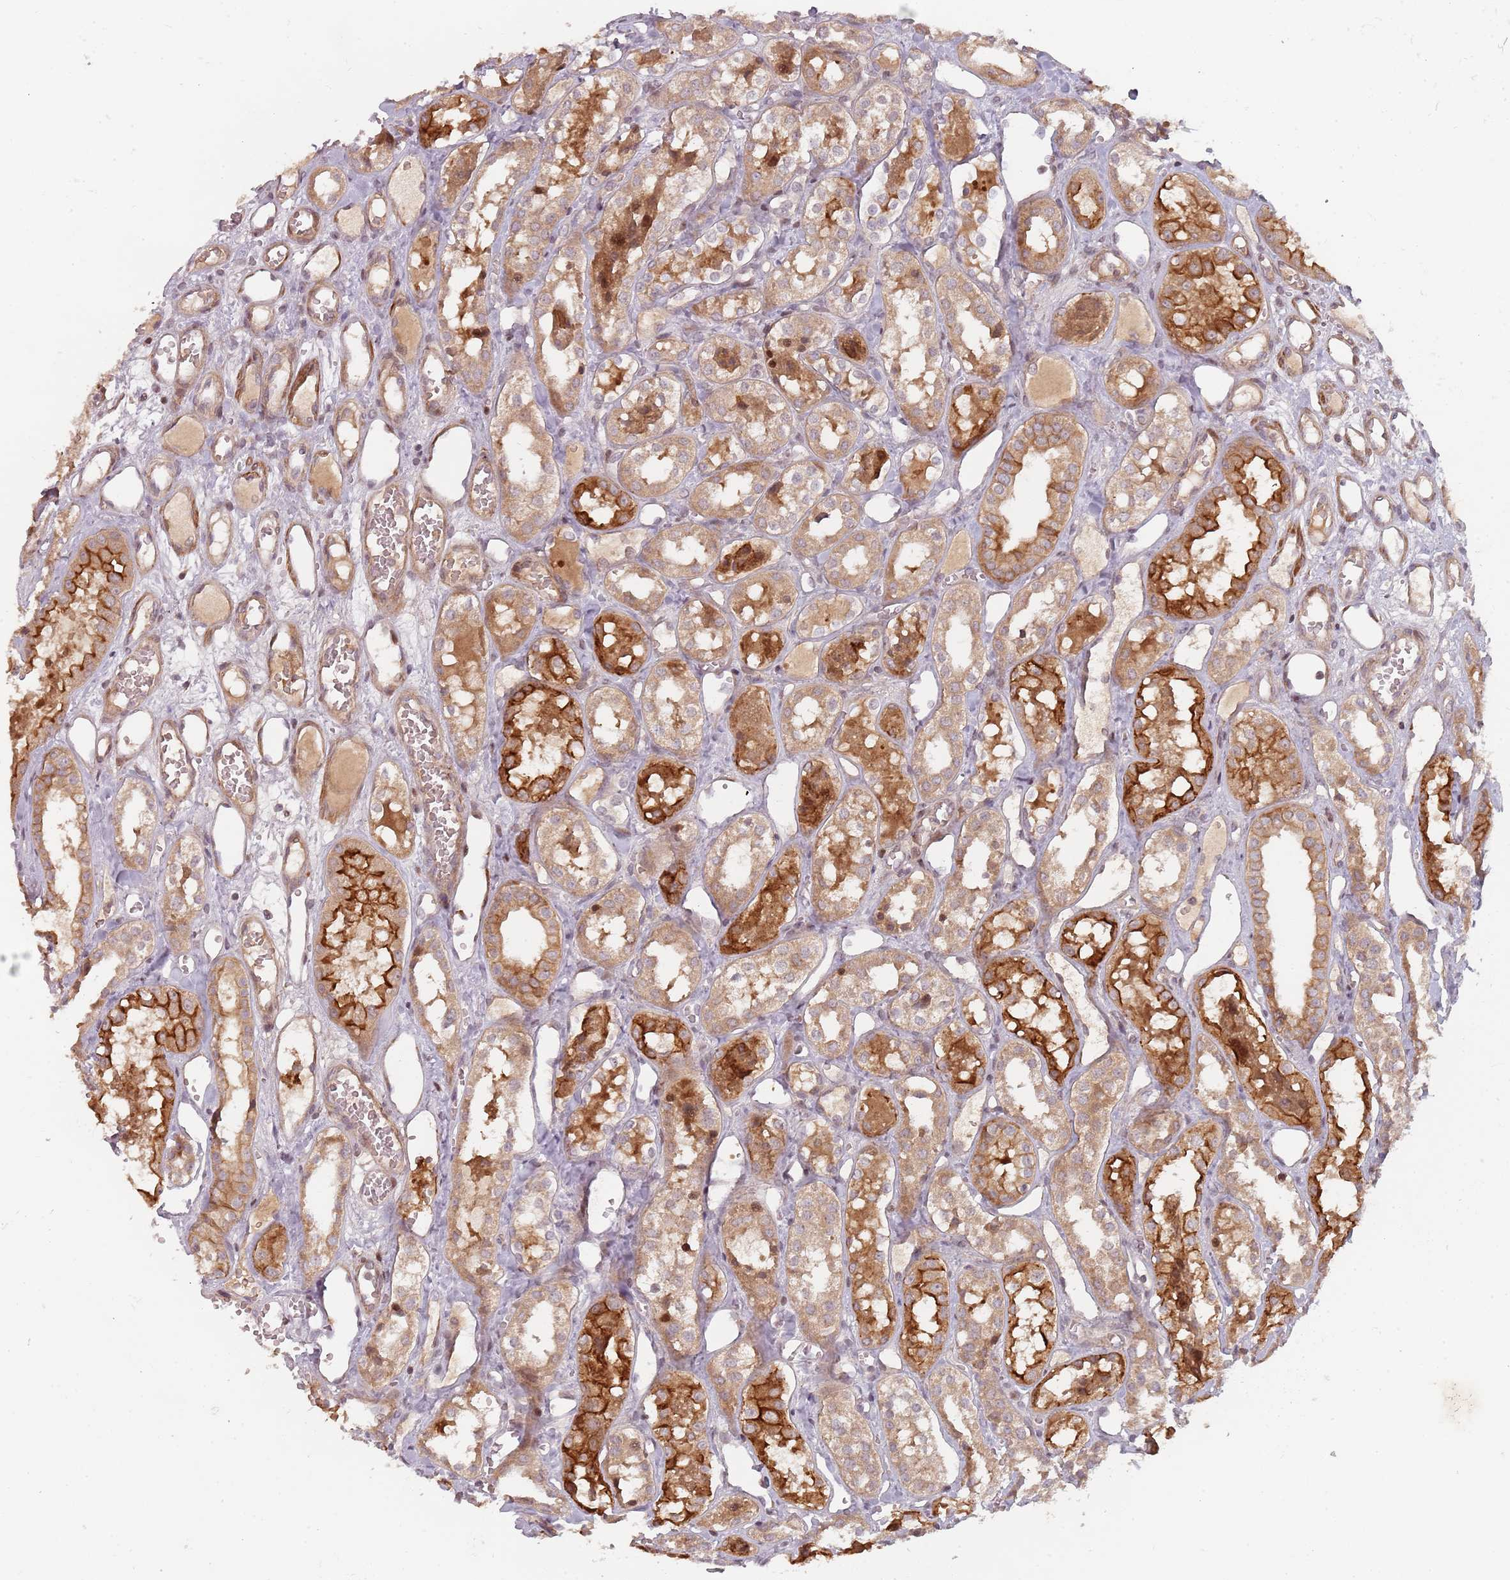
{"staining": {"intensity": "strong", "quantity": "25%-75%", "location": "cytoplasmic/membranous,nuclear"}, "tissue": "kidney", "cell_type": "Cells in tubules", "image_type": "normal", "snomed": [{"axis": "morphology", "description": "Normal tissue, NOS"}, {"axis": "topography", "description": "Kidney"}], "caption": "Immunohistochemistry (IHC) of benign kidney exhibits high levels of strong cytoplasmic/membranous,nuclear staining in approximately 25%-75% of cells in tubules. Immunohistochemistry stains the protein of interest in brown and the nuclei are stained blue.", "gene": "RPS6KA2", "patient": {"sex": "male", "age": 16}}